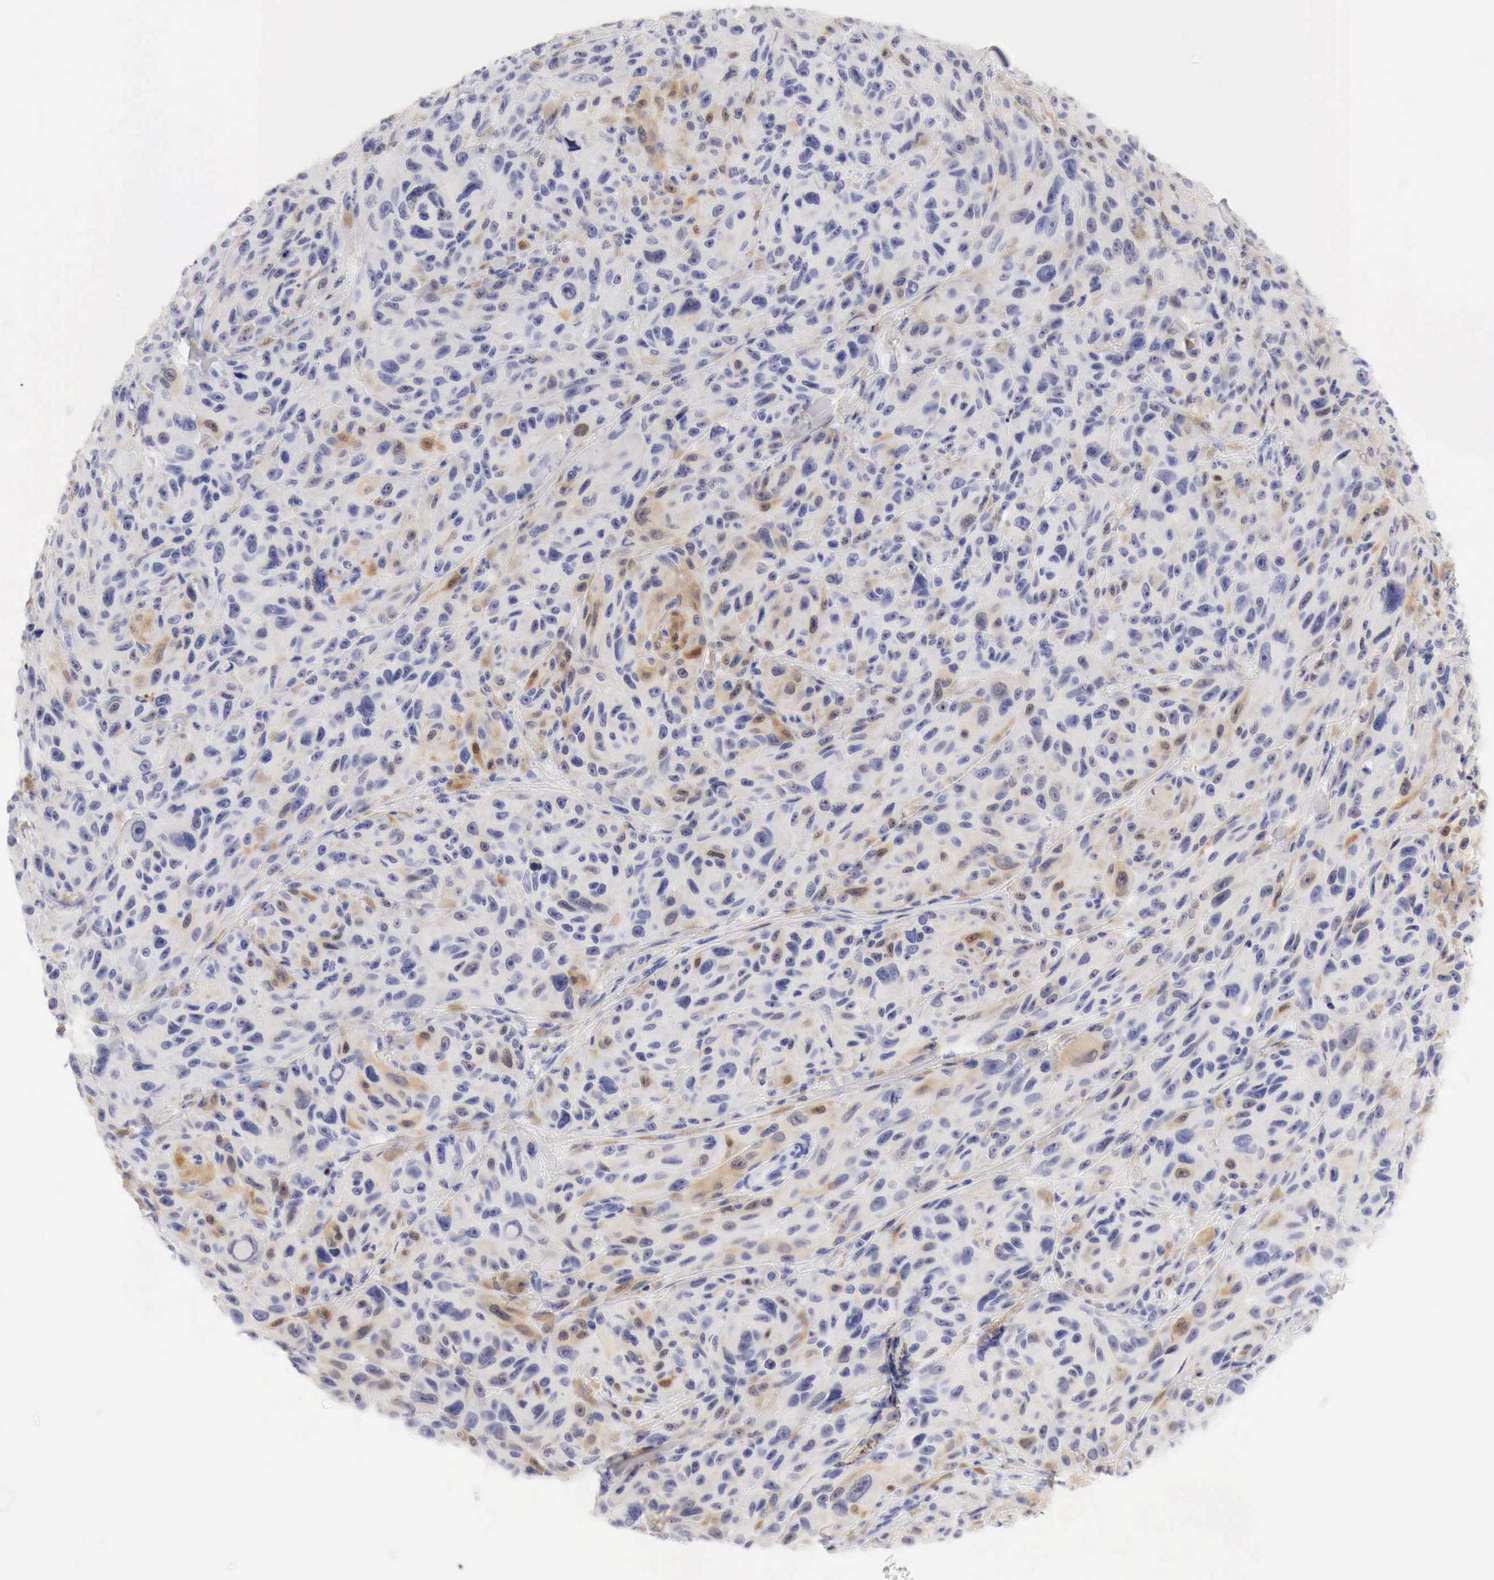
{"staining": {"intensity": "strong", "quantity": "25%-75%", "location": "cytoplasmic/membranous"}, "tissue": "melanoma", "cell_type": "Tumor cells", "image_type": "cancer", "snomed": [{"axis": "morphology", "description": "Malignant melanoma, NOS"}, {"axis": "topography", "description": "Skin"}], "caption": "The photomicrograph exhibits immunohistochemical staining of melanoma. There is strong cytoplasmic/membranous staining is present in about 25%-75% of tumor cells. The staining was performed using DAB, with brown indicating positive protein expression. Nuclei are stained blue with hematoxylin.", "gene": "CDKN2A", "patient": {"sex": "male", "age": 70}}